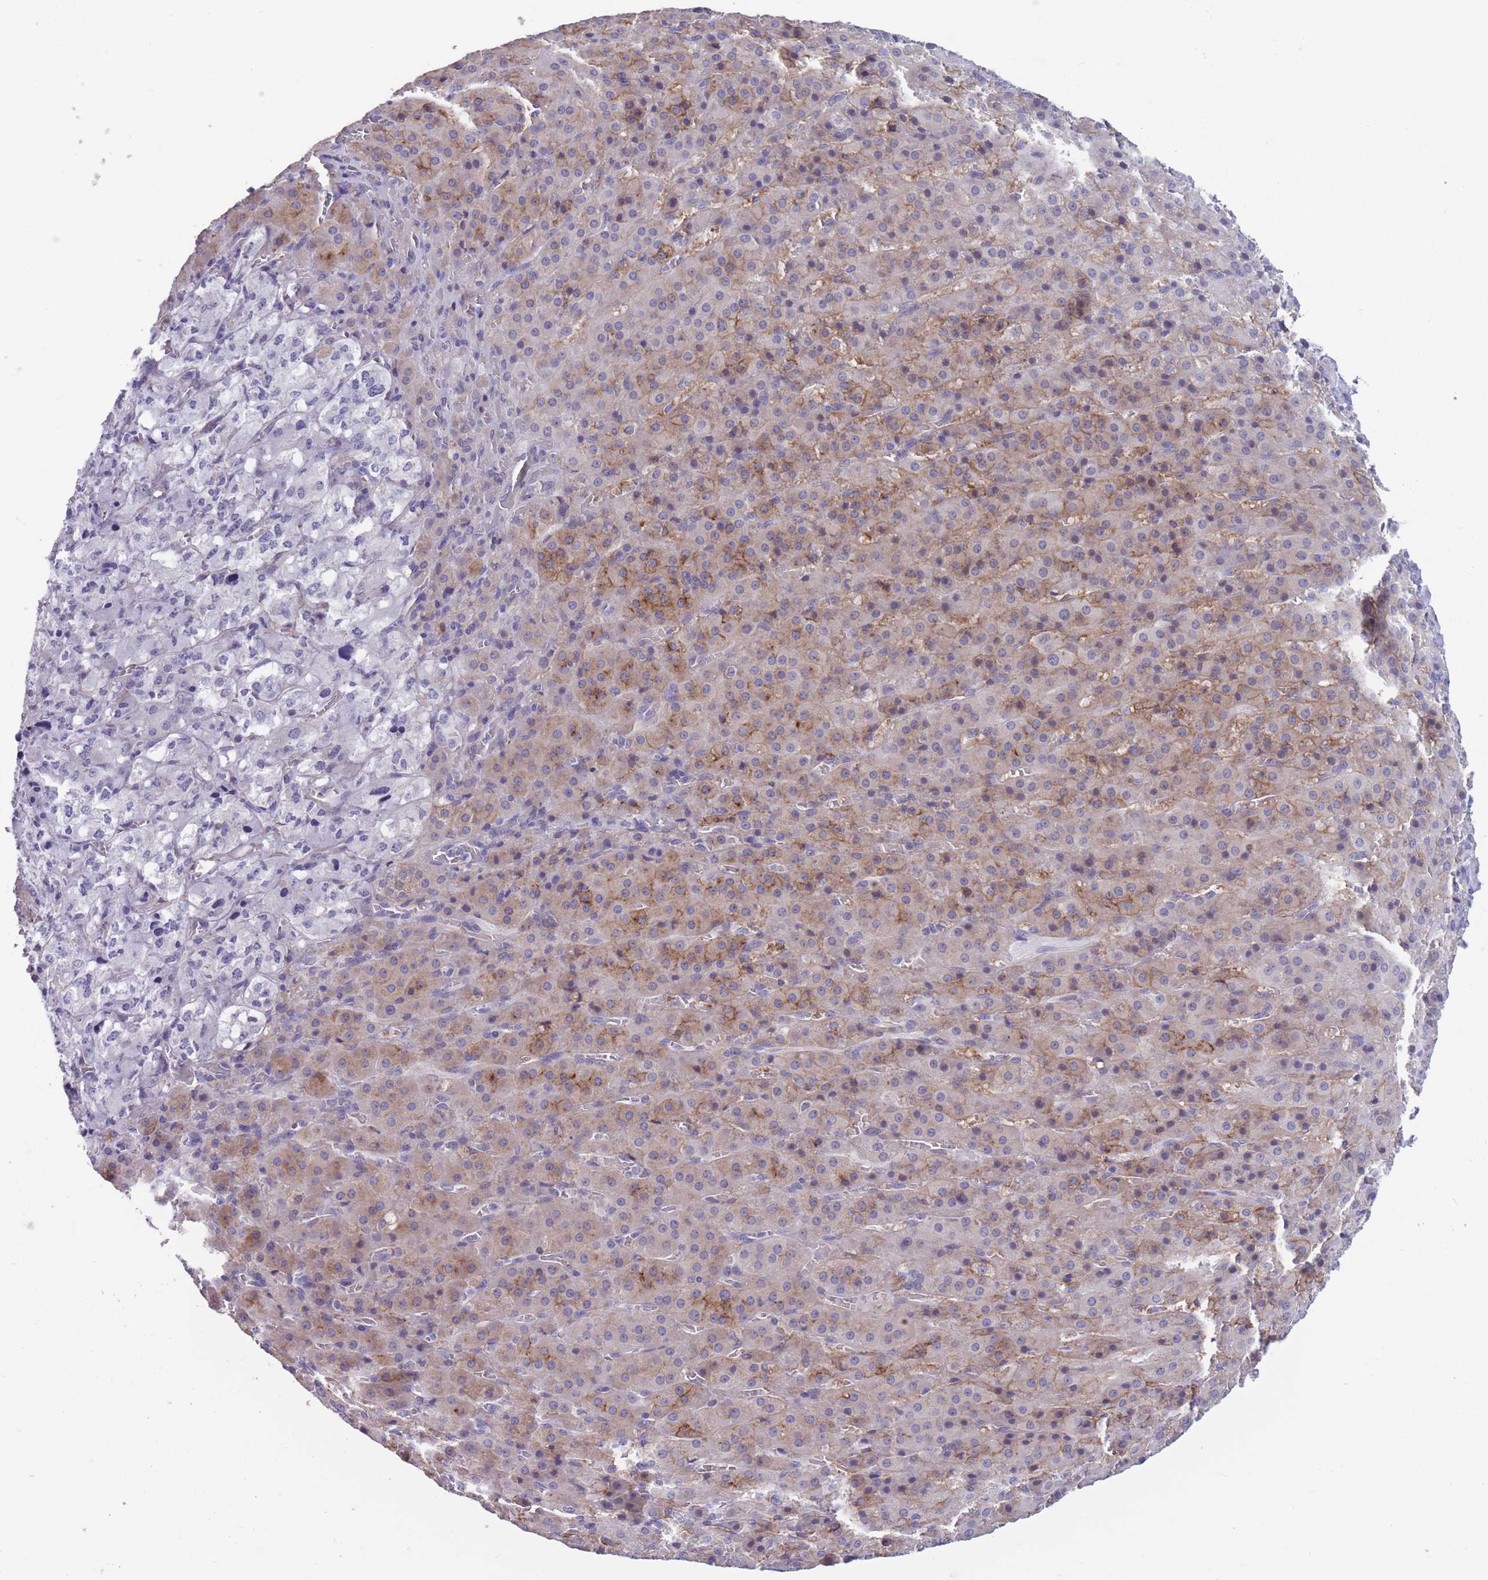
{"staining": {"intensity": "moderate", "quantity": "<25%", "location": "cytoplasmic/membranous"}, "tissue": "adrenal gland", "cell_type": "Glandular cells", "image_type": "normal", "snomed": [{"axis": "morphology", "description": "Normal tissue, NOS"}, {"axis": "topography", "description": "Adrenal gland"}], "caption": "Immunohistochemistry (IHC) histopathology image of benign adrenal gland stained for a protein (brown), which displays low levels of moderate cytoplasmic/membranous positivity in approximately <25% of glandular cells.", "gene": "DPYD", "patient": {"sex": "female", "age": 41}}